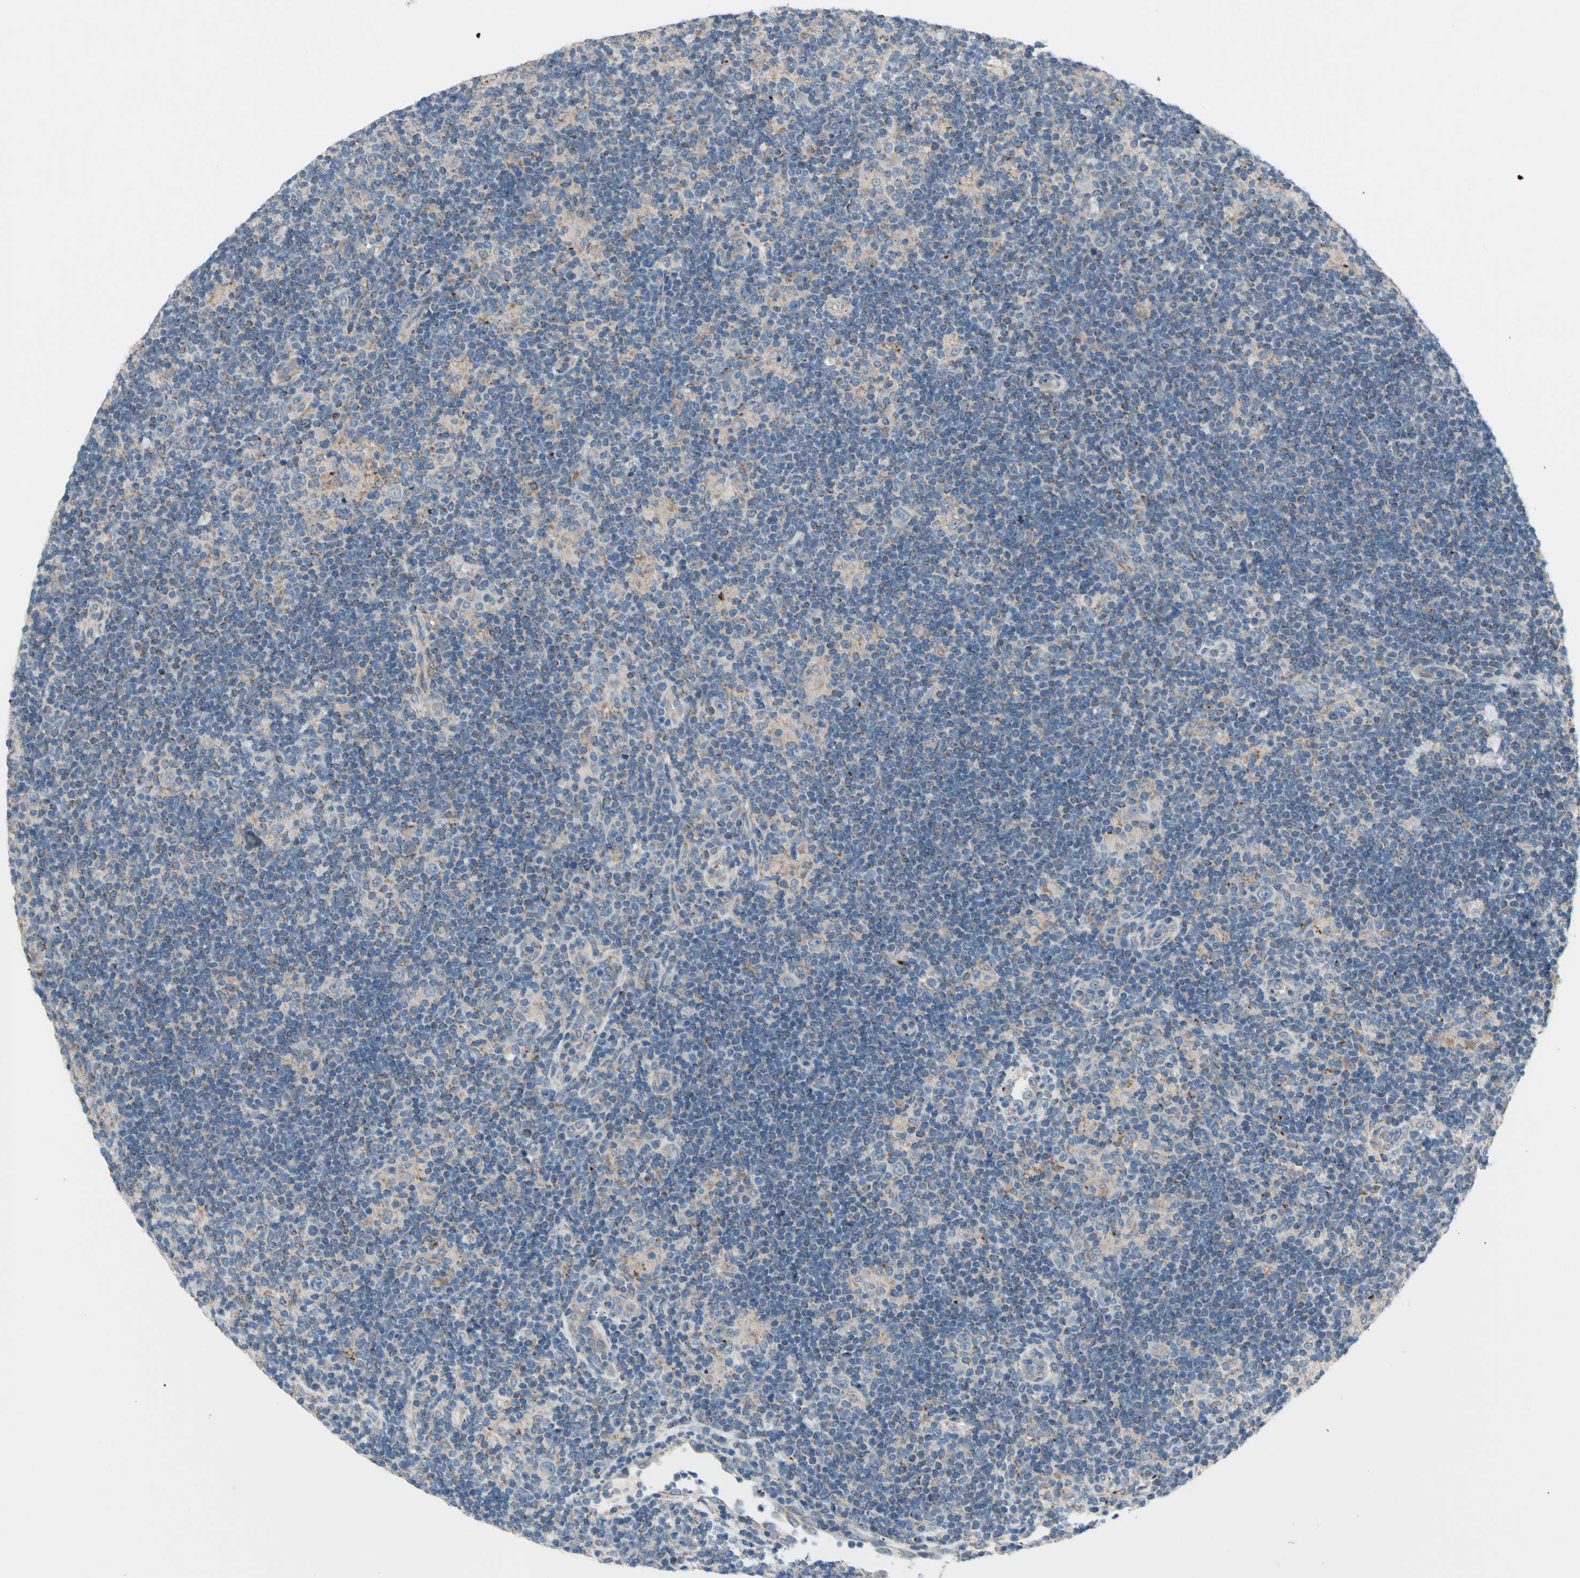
{"staining": {"intensity": "weak", "quantity": ">75%", "location": "cytoplasmic/membranous"}, "tissue": "lymphoma", "cell_type": "Tumor cells", "image_type": "cancer", "snomed": [{"axis": "morphology", "description": "Hodgkin's disease, NOS"}, {"axis": "topography", "description": "Lymph node"}], "caption": "Human Hodgkin's disease stained with a brown dye demonstrates weak cytoplasmic/membranous positive expression in about >75% of tumor cells.", "gene": "GRAMD2B", "patient": {"sex": "female", "age": 57}}